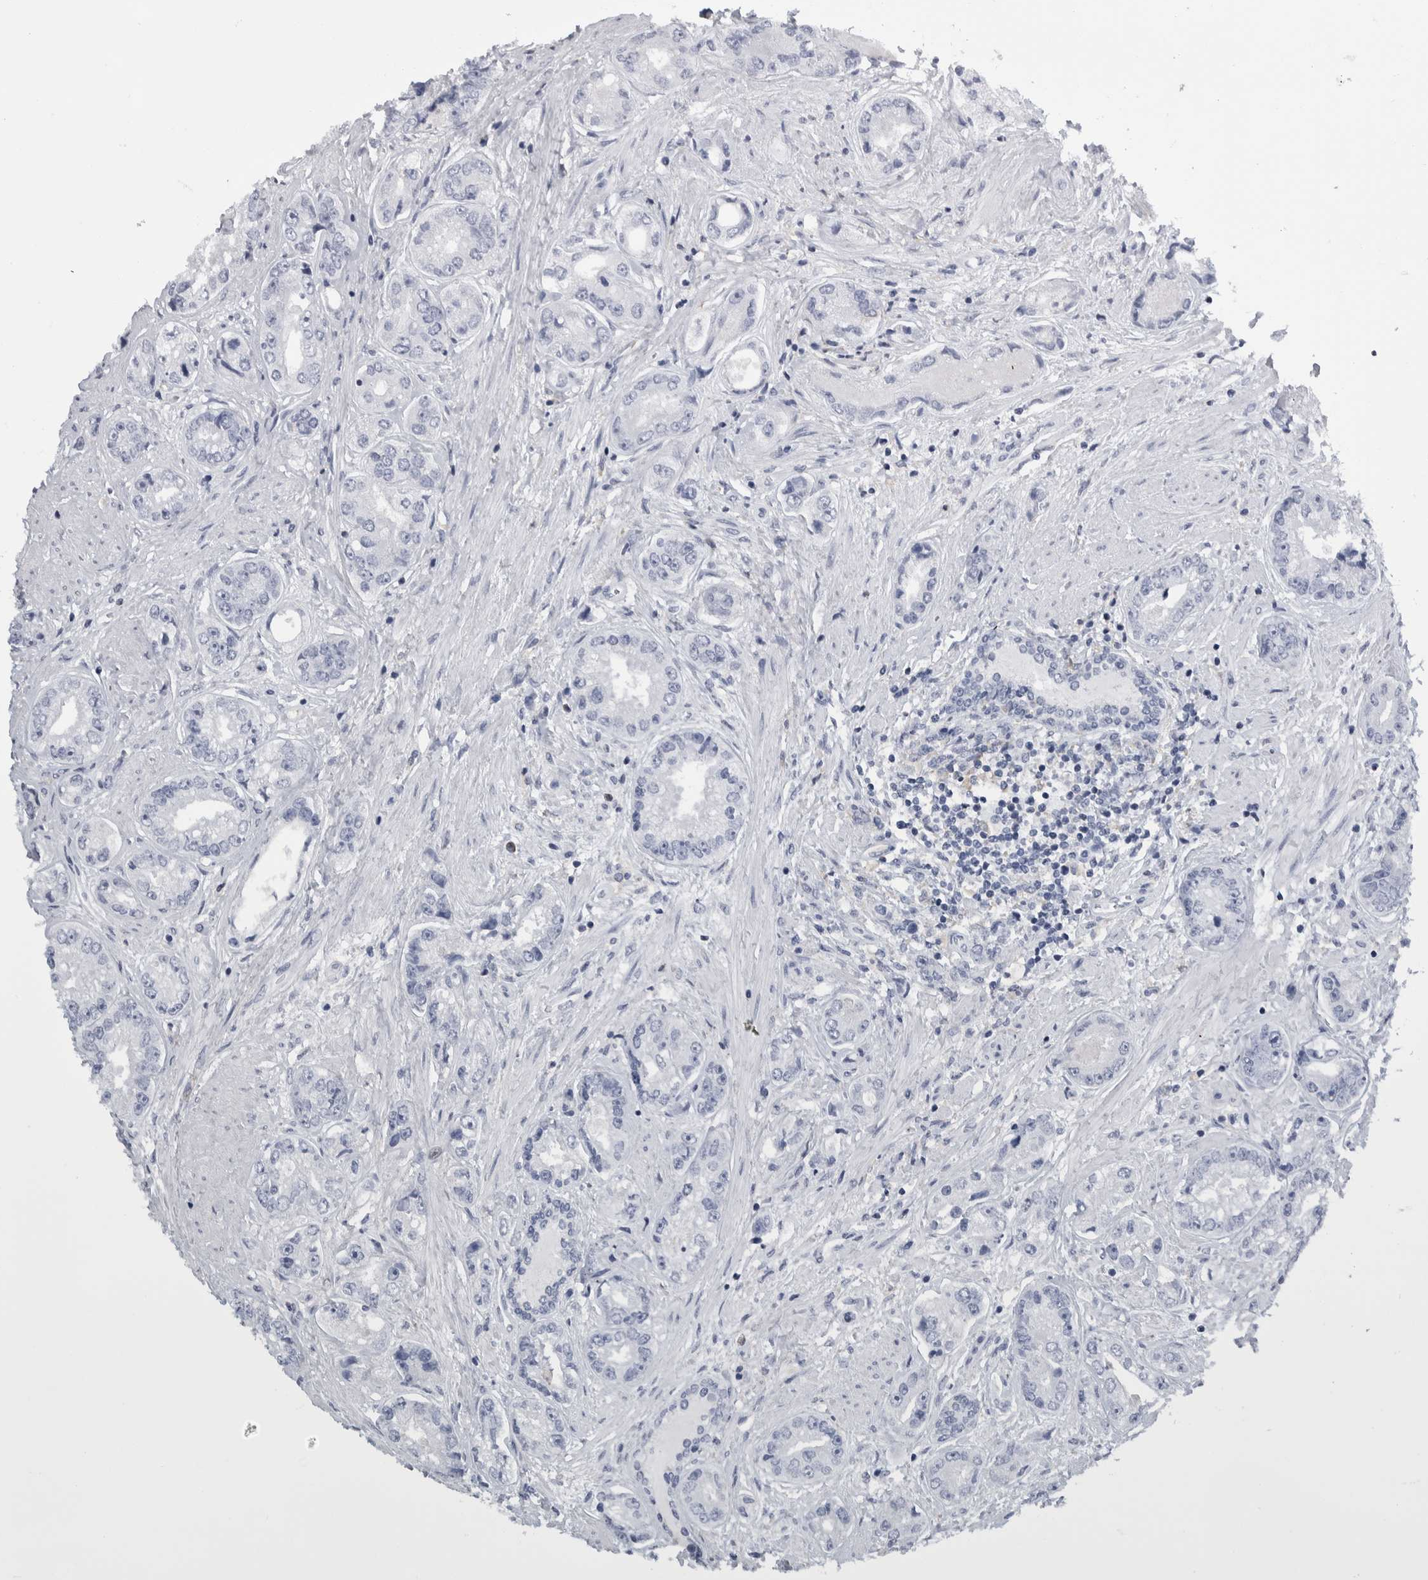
{"staining": {"intensity": "negative", "quantity": "none", "location": "none"}, "tissue": "prostate cancer", "cell_type": "Tumor cells", "image_type": "cancer", "snomed": [{"axis": "morphology", "description": "Adenocarcinoma, High grade"}, {"axis": "topography", "description": "Prostate"}], "caption": "The histopathology image demonstrates no staining of tumor cells in adenocarcinoma (high-grade) (prostate).", "gene": "SKAP2", "patient": {"sex": "male", "age": 61}}